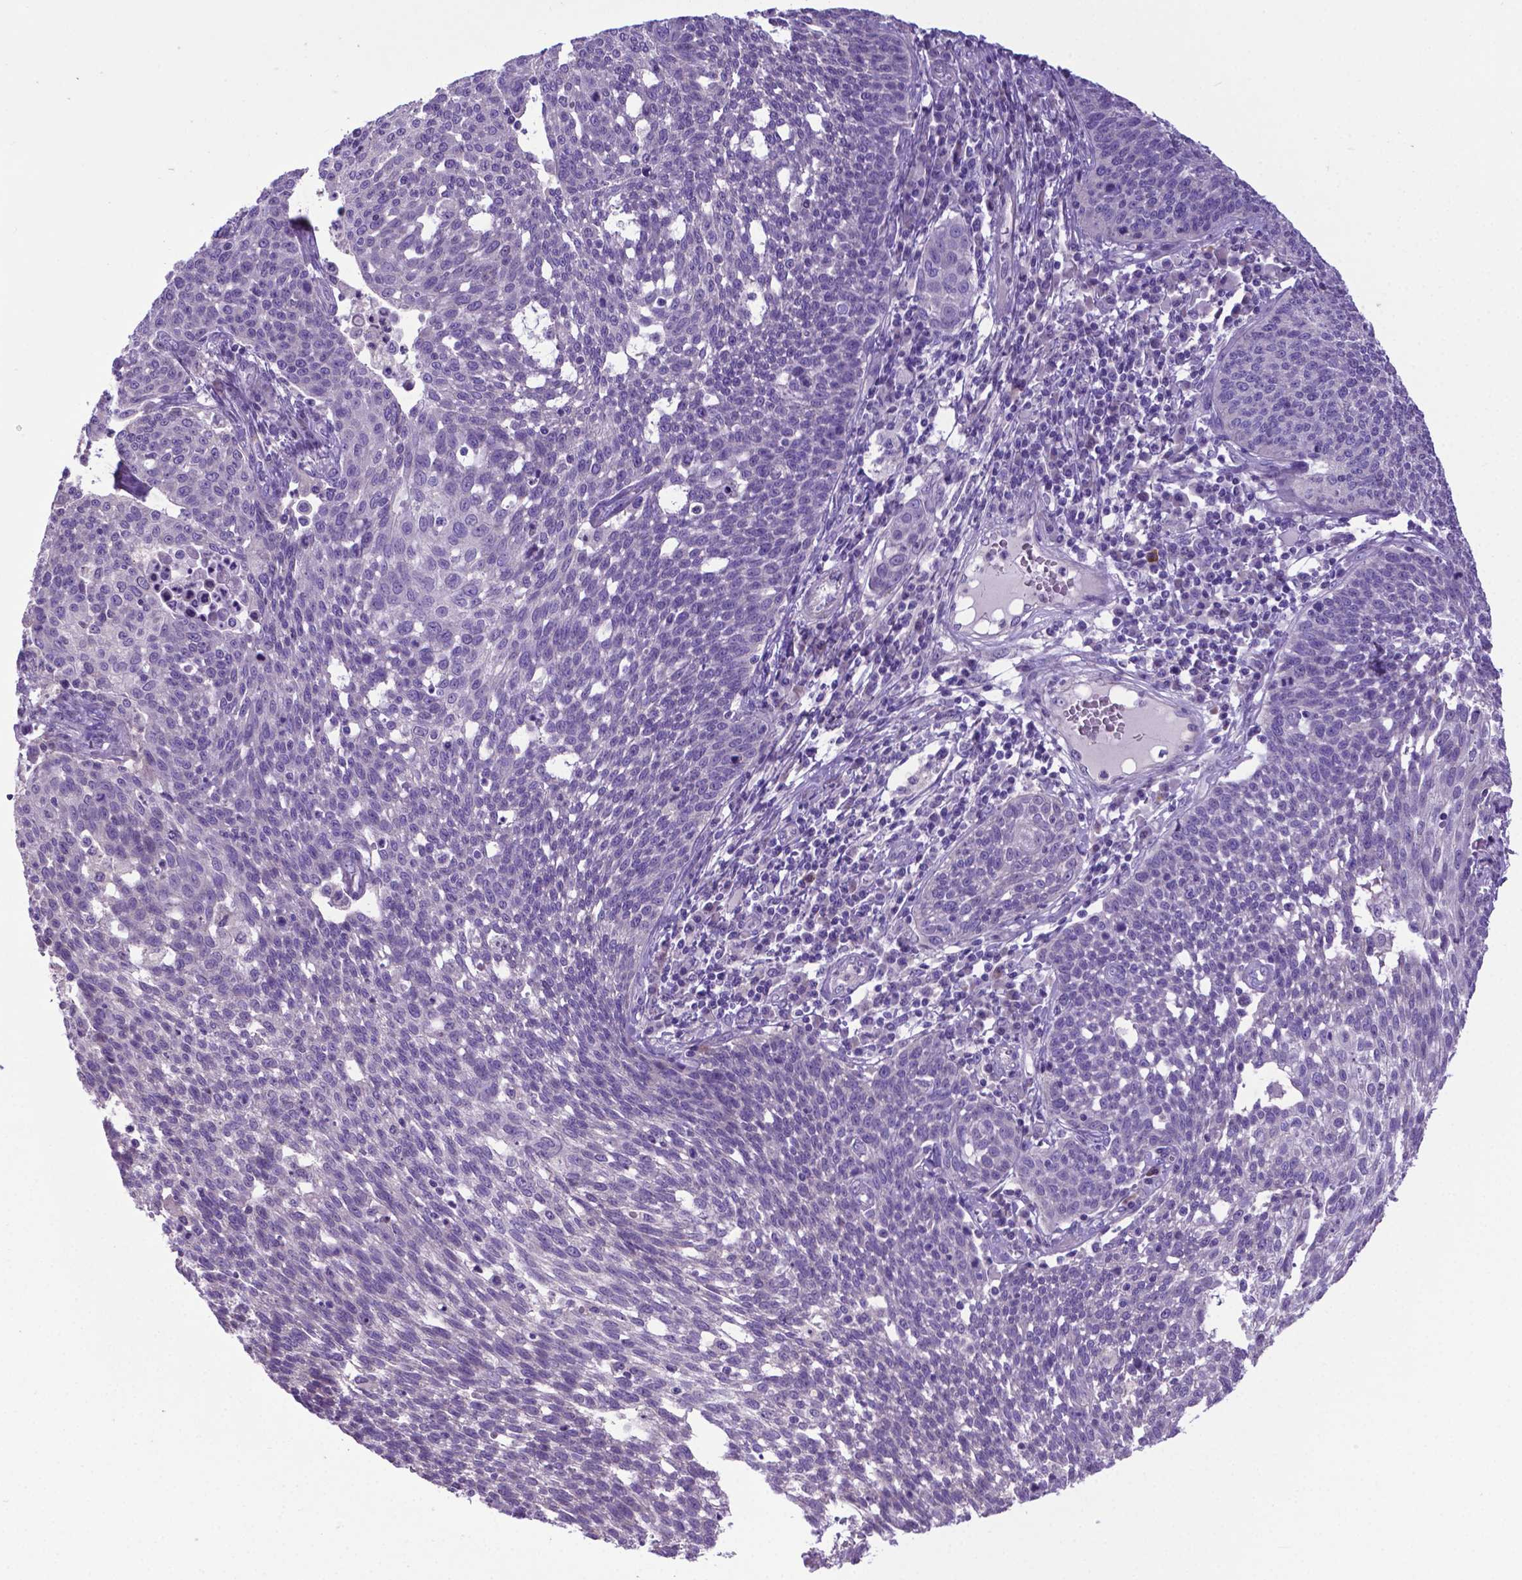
{"staining": {"intensity": "negative", "quantity": "none", "location": "none"}, "tissue": "cervical cancer", "cell_type": "Tumor cells", "image_type": "cancer", "snomed": [{"axis": "morphology", "description": "Squamous cell carcinoma, NOS"}, {"axis": "topography", "description": "Cervix"}], "caption": "DAB (3,3'-diaminobenzidine) immunohistochemical staining of human cervical squamous cell carcinoma demonstrates no significant positivity in tumor cells. (DAB (3,3'-diaminobenzidine) IHC with hematoxylin counter stain).", "gene": "ADRA2B", "patient": {"sex": "female", "age": 34}}